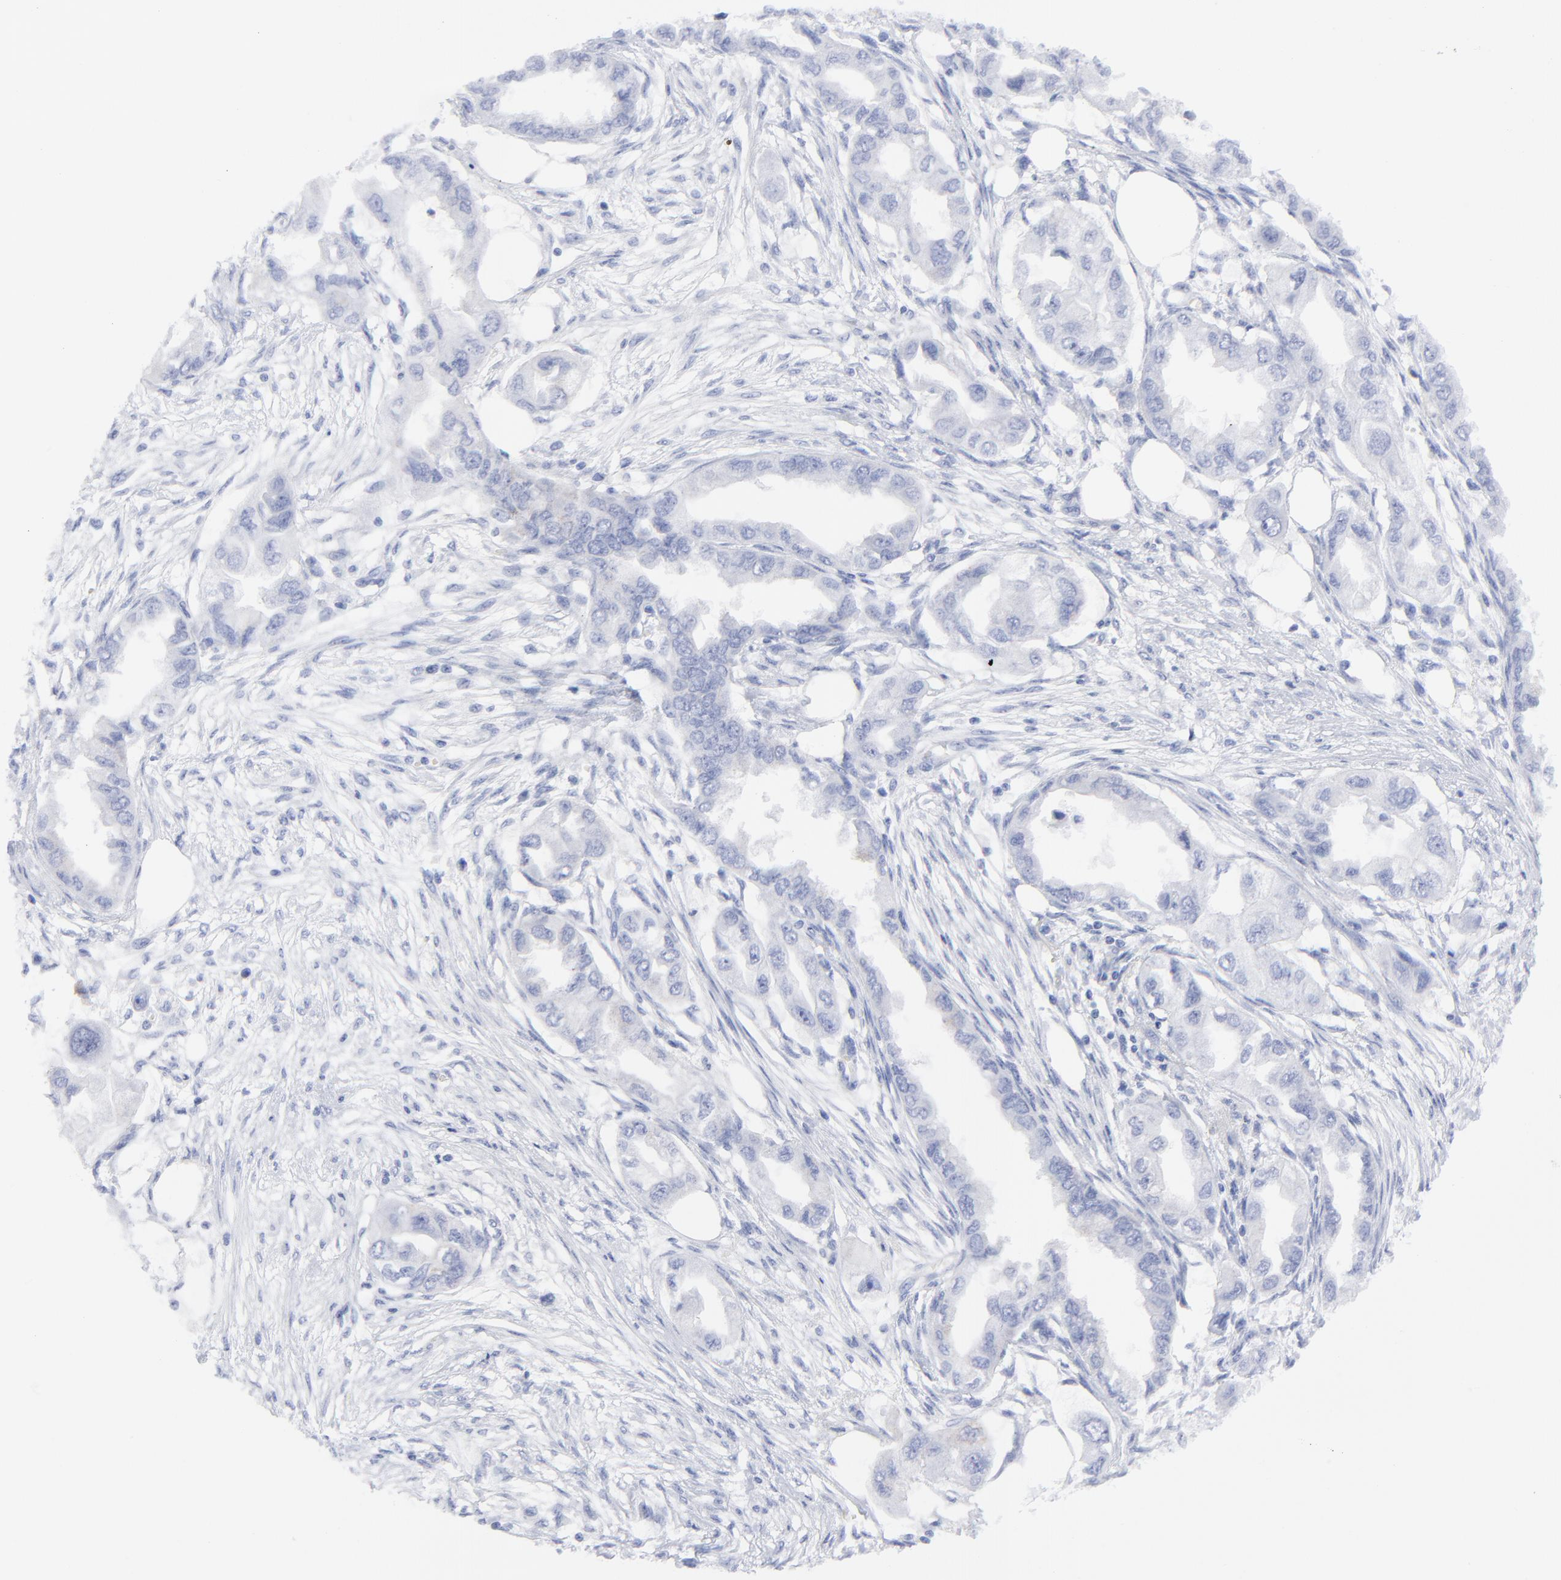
{"staining": {"intensity": "negative", "quantity": "none", "location": "none"}, "tissue": "endometrial cancer", "cell_type": "Tumor cells", "image_type": "cancer", "snomed": [{"axis": "morphology", "description": "Adenocarcinoma, NOS"}, {"axis": "topography", "description": "Endometrium"}], "caption": "Adenocarcinoma (endometrial) stained for a protein using immunohistochemistry (IHC) exhibits no staining tumor cells.", "gene": "CNTN3", "patient": {"sex": "female", "age": 67}}